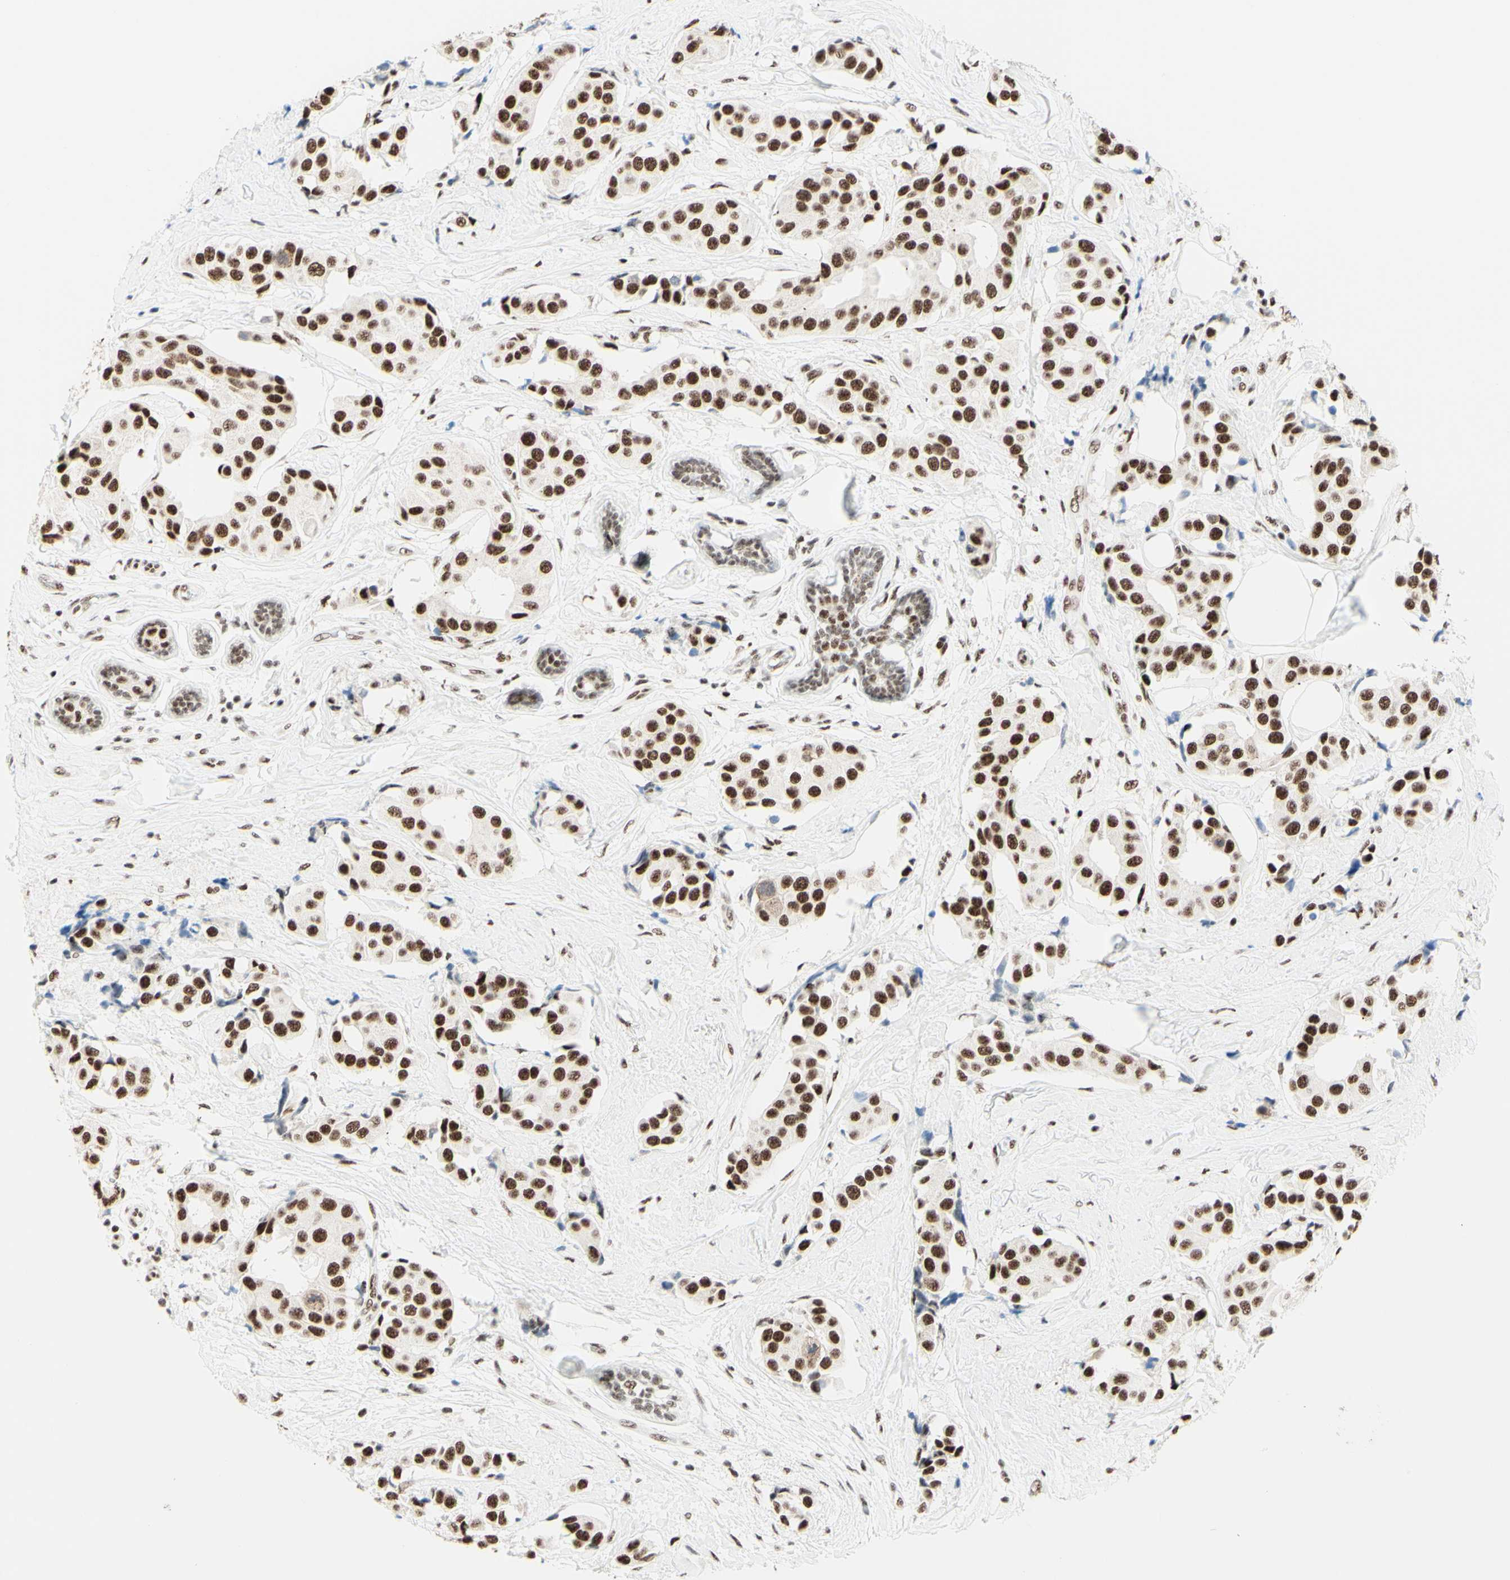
{"staining": {"intensity": "strong", "quantity": ">75%", "location": "nuclear"}, "tissue": "breast cancer", "cell_type": "Tumor cells", "image_type": "cancer", "snomed": [{"axis": "morphology", "description": "Normal tissue, NOS"}, {"axis": "morphology", "description": "Duct carcinoma"}, {"axis": "topography", "description": "Breast"}], "caption": "Brown immunohistochemical staining in breast infiltrating ductal carcinoma demonstrates strong nuclear positivity in about >75% of tumor cells.", "gene": "WTAP", "patient": {"sex": "female", "age": 39}}